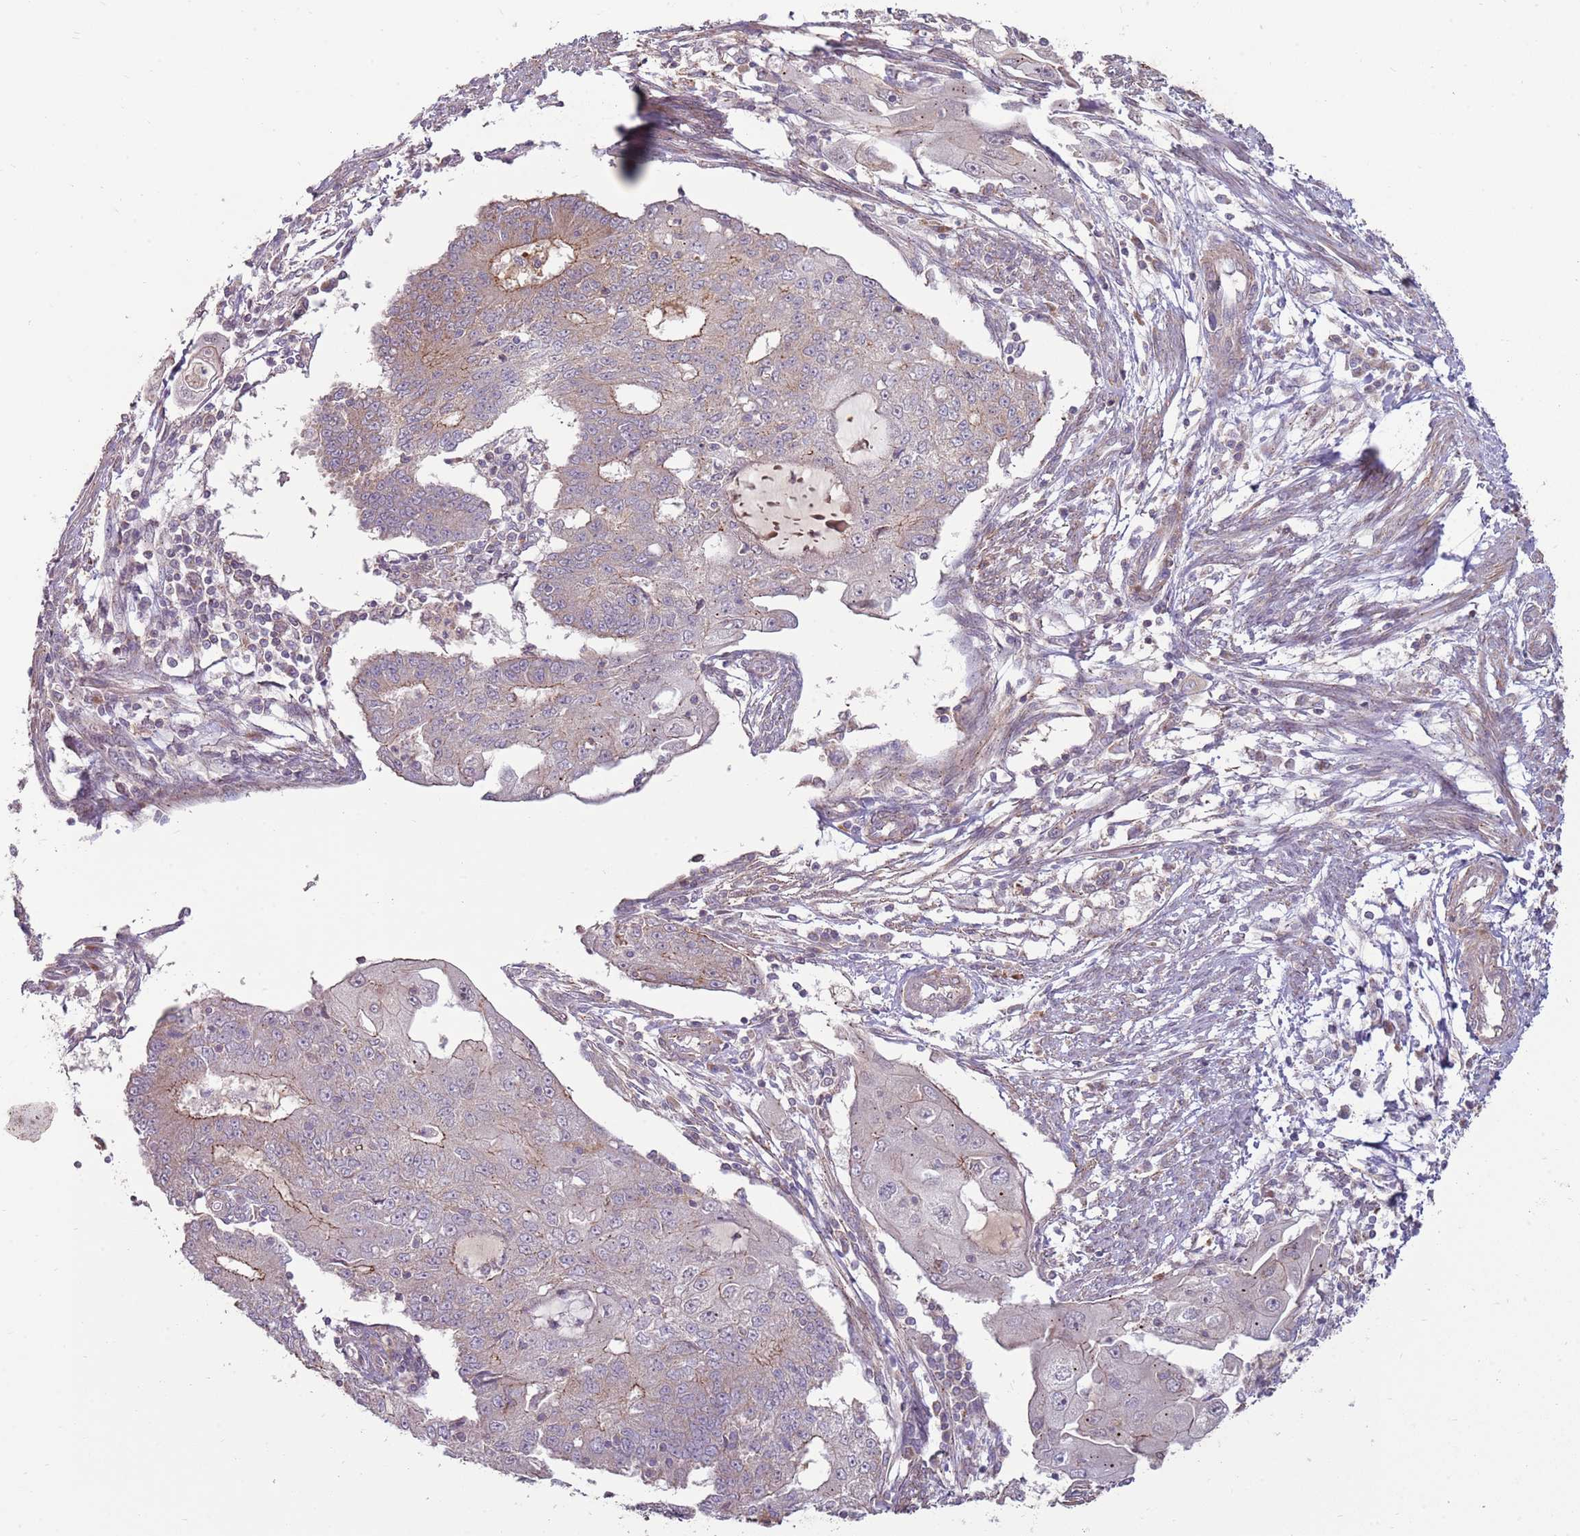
{"staining": {"intensity": "moderate", "quantity": "<25%", "location": "cytoplasmic/membranous"}, "tissue": "endometrial cancer", "cell_type": "Tumor cells", "image_type": "cancer", "snomed": [{"axis": "morphology", "description": "Adenocarcinoma, NOS"}, {"axis": "topography", "description": "Endometrium"}], "caption": "The photomicrograph shows a brown stain indicating the presence of a protein in the cytoplasmic/membranous of tumor cells in endometrial adenocarcinoma. The staining is performed using DAB brown chromogen to label protein expression. The nuclei are counter-stained blue using hematoxylin.", "gene": "SPATA31D1", "patient": {"sex": "female", "age": 56}}